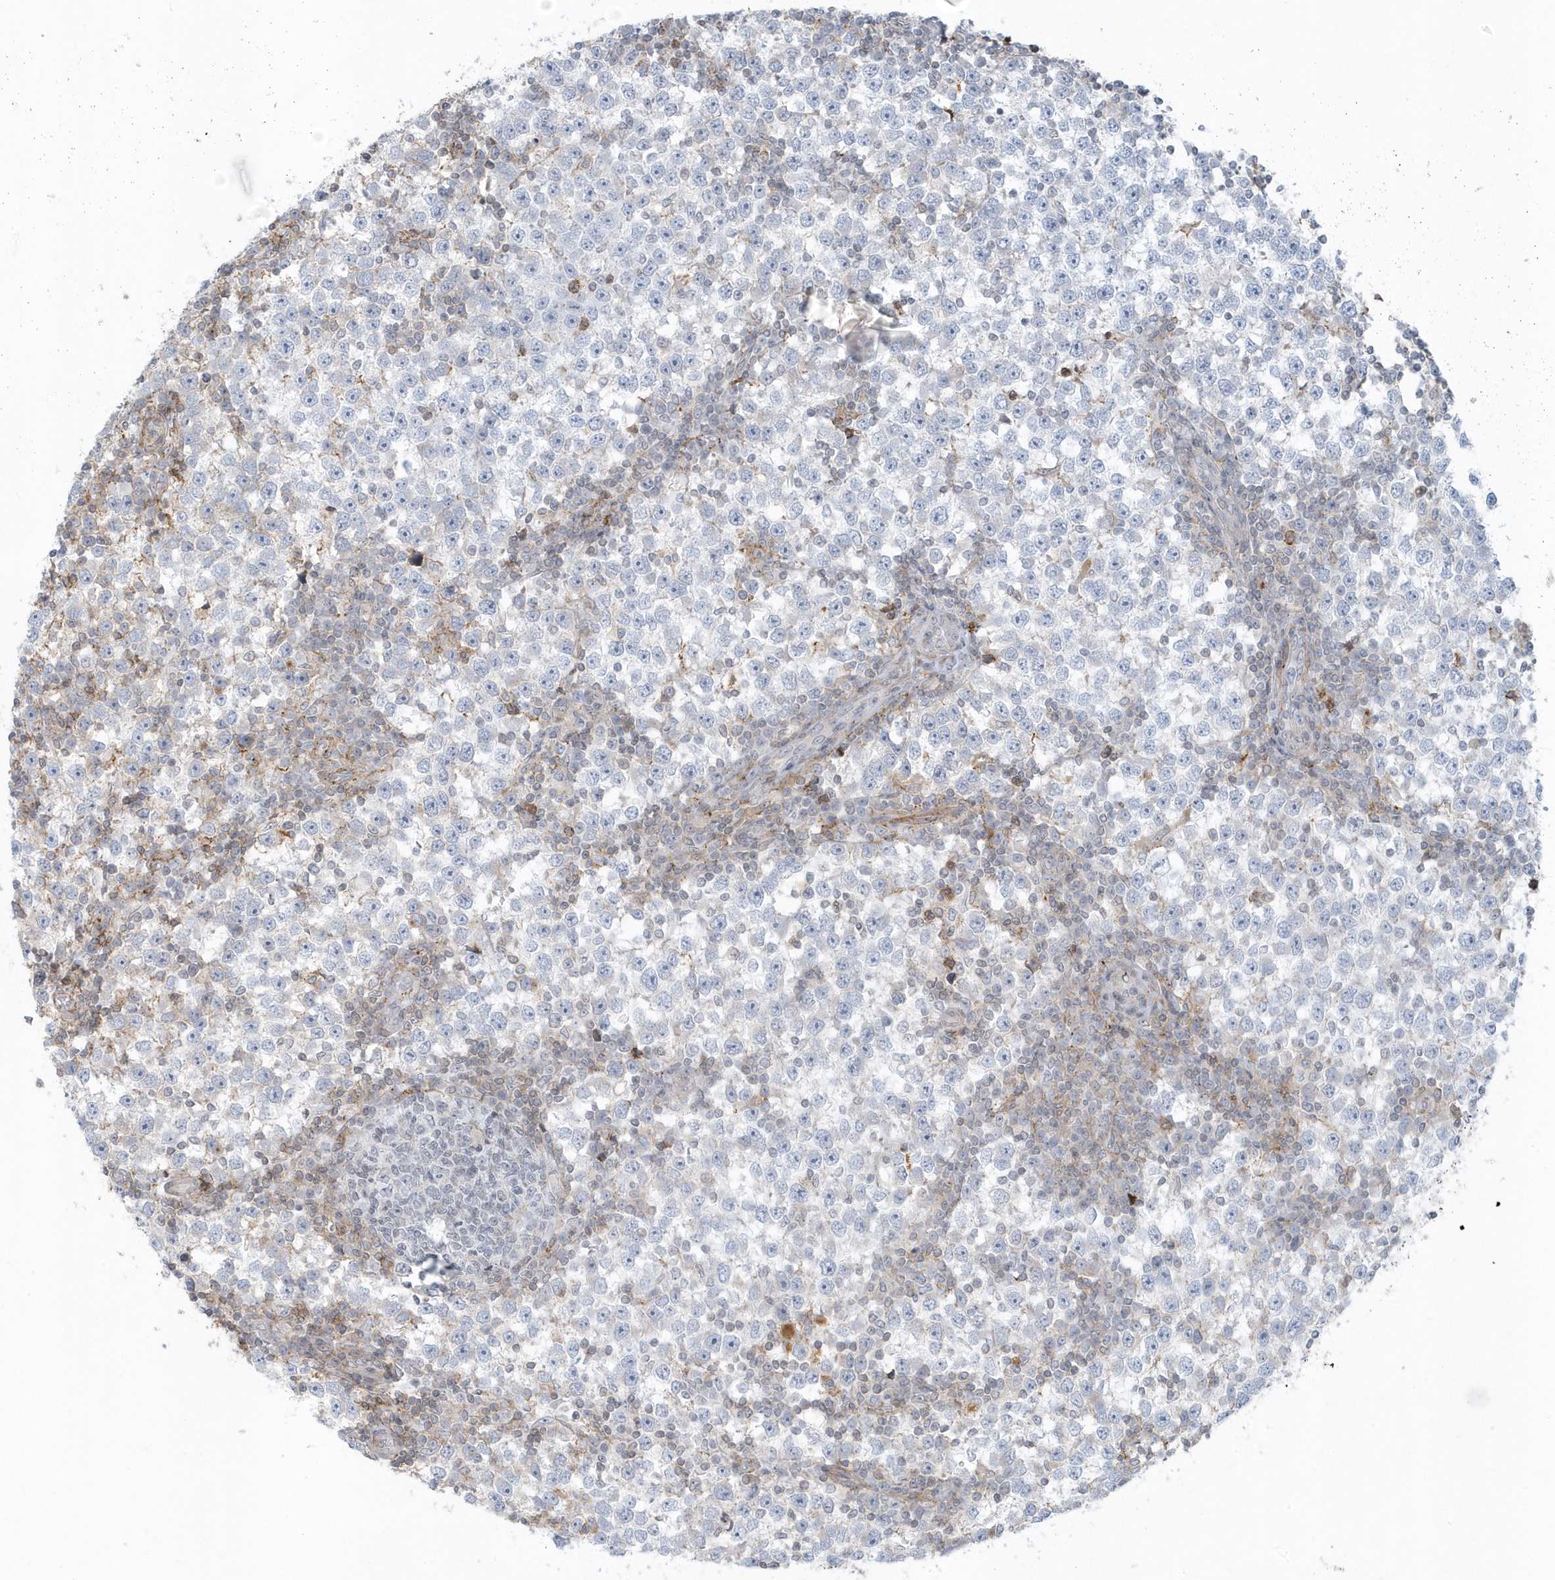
{"staining": {"intensity": "negative", "quantity": "none", "location": "none"}, "tissue": "testis cancer", "cell_type": "Tumor cells", "image_type": "cancer", "snomed": [{"axis": "morphology", "description": "Seminoma, NOS"}, {"axis": "topography", "description": "Testis"}], "caption": "DAB immunohistochemical staining of human testis seminoma displays no significant positivity in tumor cells.", "gene": "CACNB2", "patient": {"sex": "male", "age": 65}}